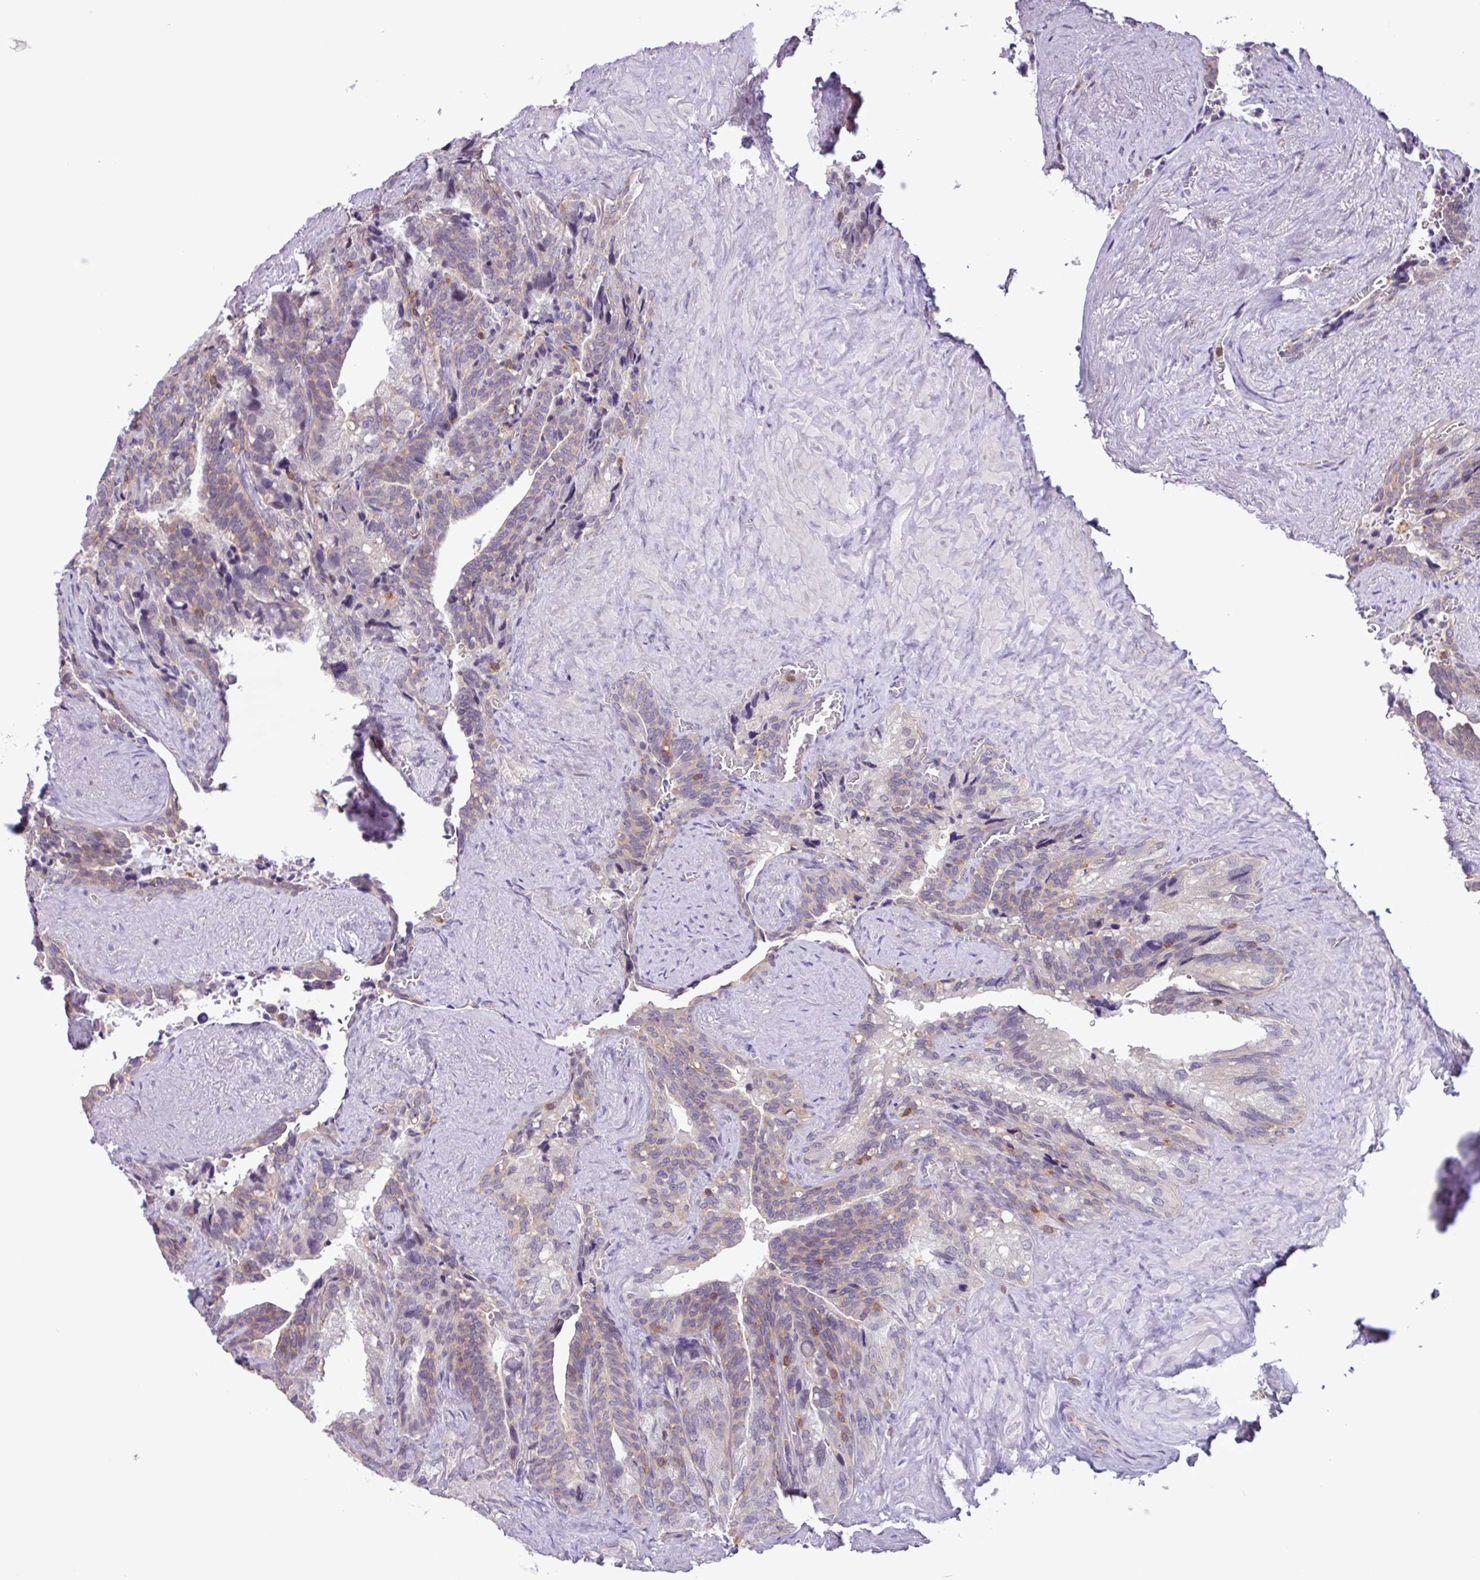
{"staining": {"intensity": "moderate", "quantity": "<25%", "location": "cytoplasmic/membranous"}, "tissue": "seminal vesicle", "cell_type": "Glandular cells", "image_type": "normal", "snomed": [{"axis": "morphology", "description": "Normal tissue, NOS"}, {"axis": "topography", "description": "Seminal veicle"}], "caption": "Unremarkable seminal vesicle demonstrates moderate cytoplasmic/membranous positivity in about <25% of glandular cells.", "gene": "ACTR3B", "patient": {"sex": "male", "age": 68}}